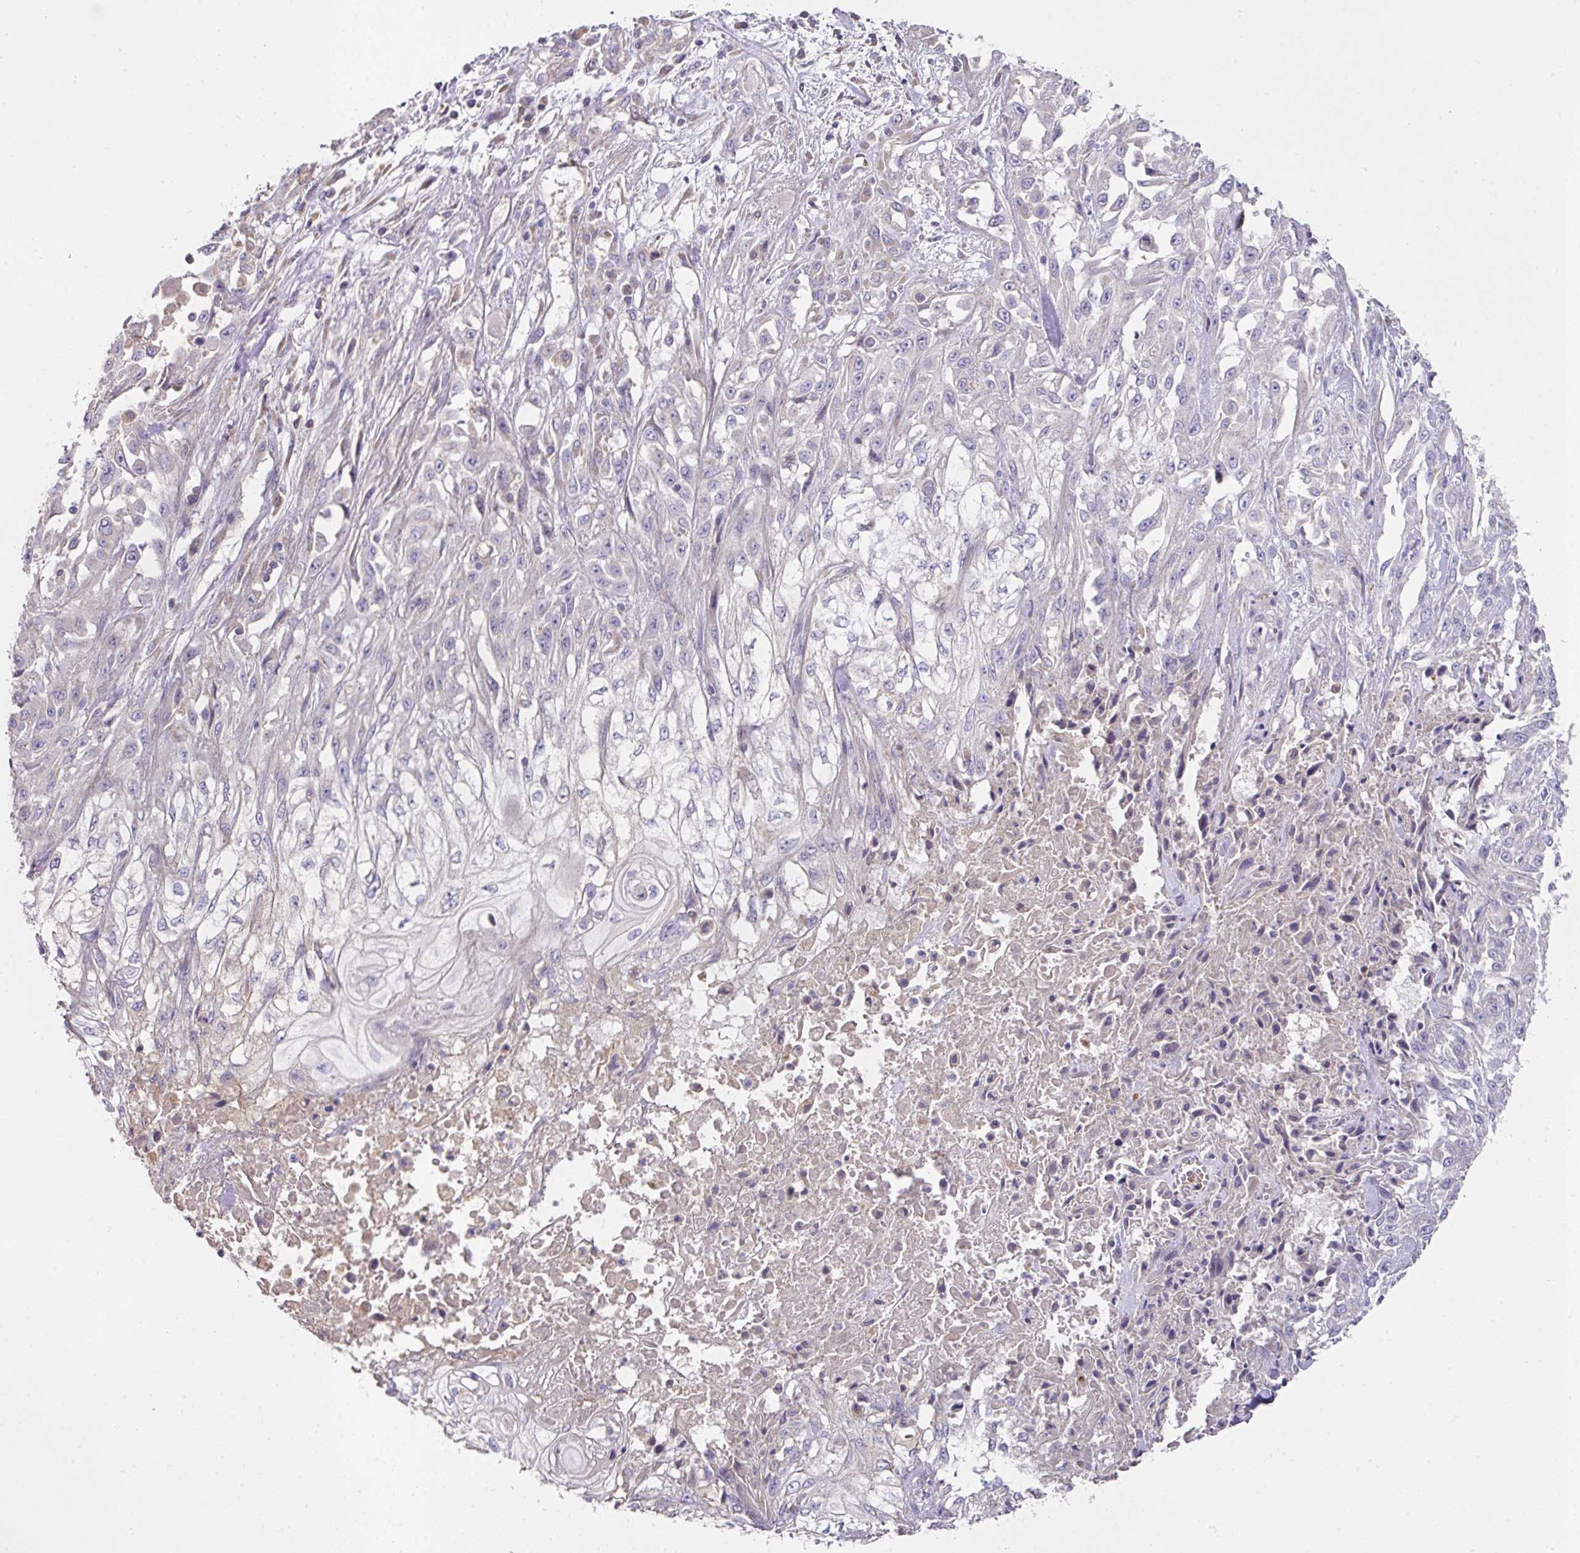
{"staining": {"intensity": "negative", "quantity": "none", "location": "none"}, "tissue": "skin cancer", "cell_type": "Tumor cells", "image_type": "cancer", "snomed": [{"axis": "morphology", "description": "Squamous cell carcinoma, NOS"}, {"axis": "morphology", "description": "Squamous cell carcinoma, metastatic, NOS"}, {"axis": "topography", "description": "Skin"}, {"axis": "topography", "description": "Lymph node"}], "caption": "Image shows no significant protein positivity in tumor cells of skin cancer (metastatic squamous cell carcinoma). (Brightfield microscopy of DAB (3,3'-diaminobenzidine) immunohistochemistry (IHC) at high magnification).", "gene": "TARM1", "patient": {"sex": "male", "age": 75}}